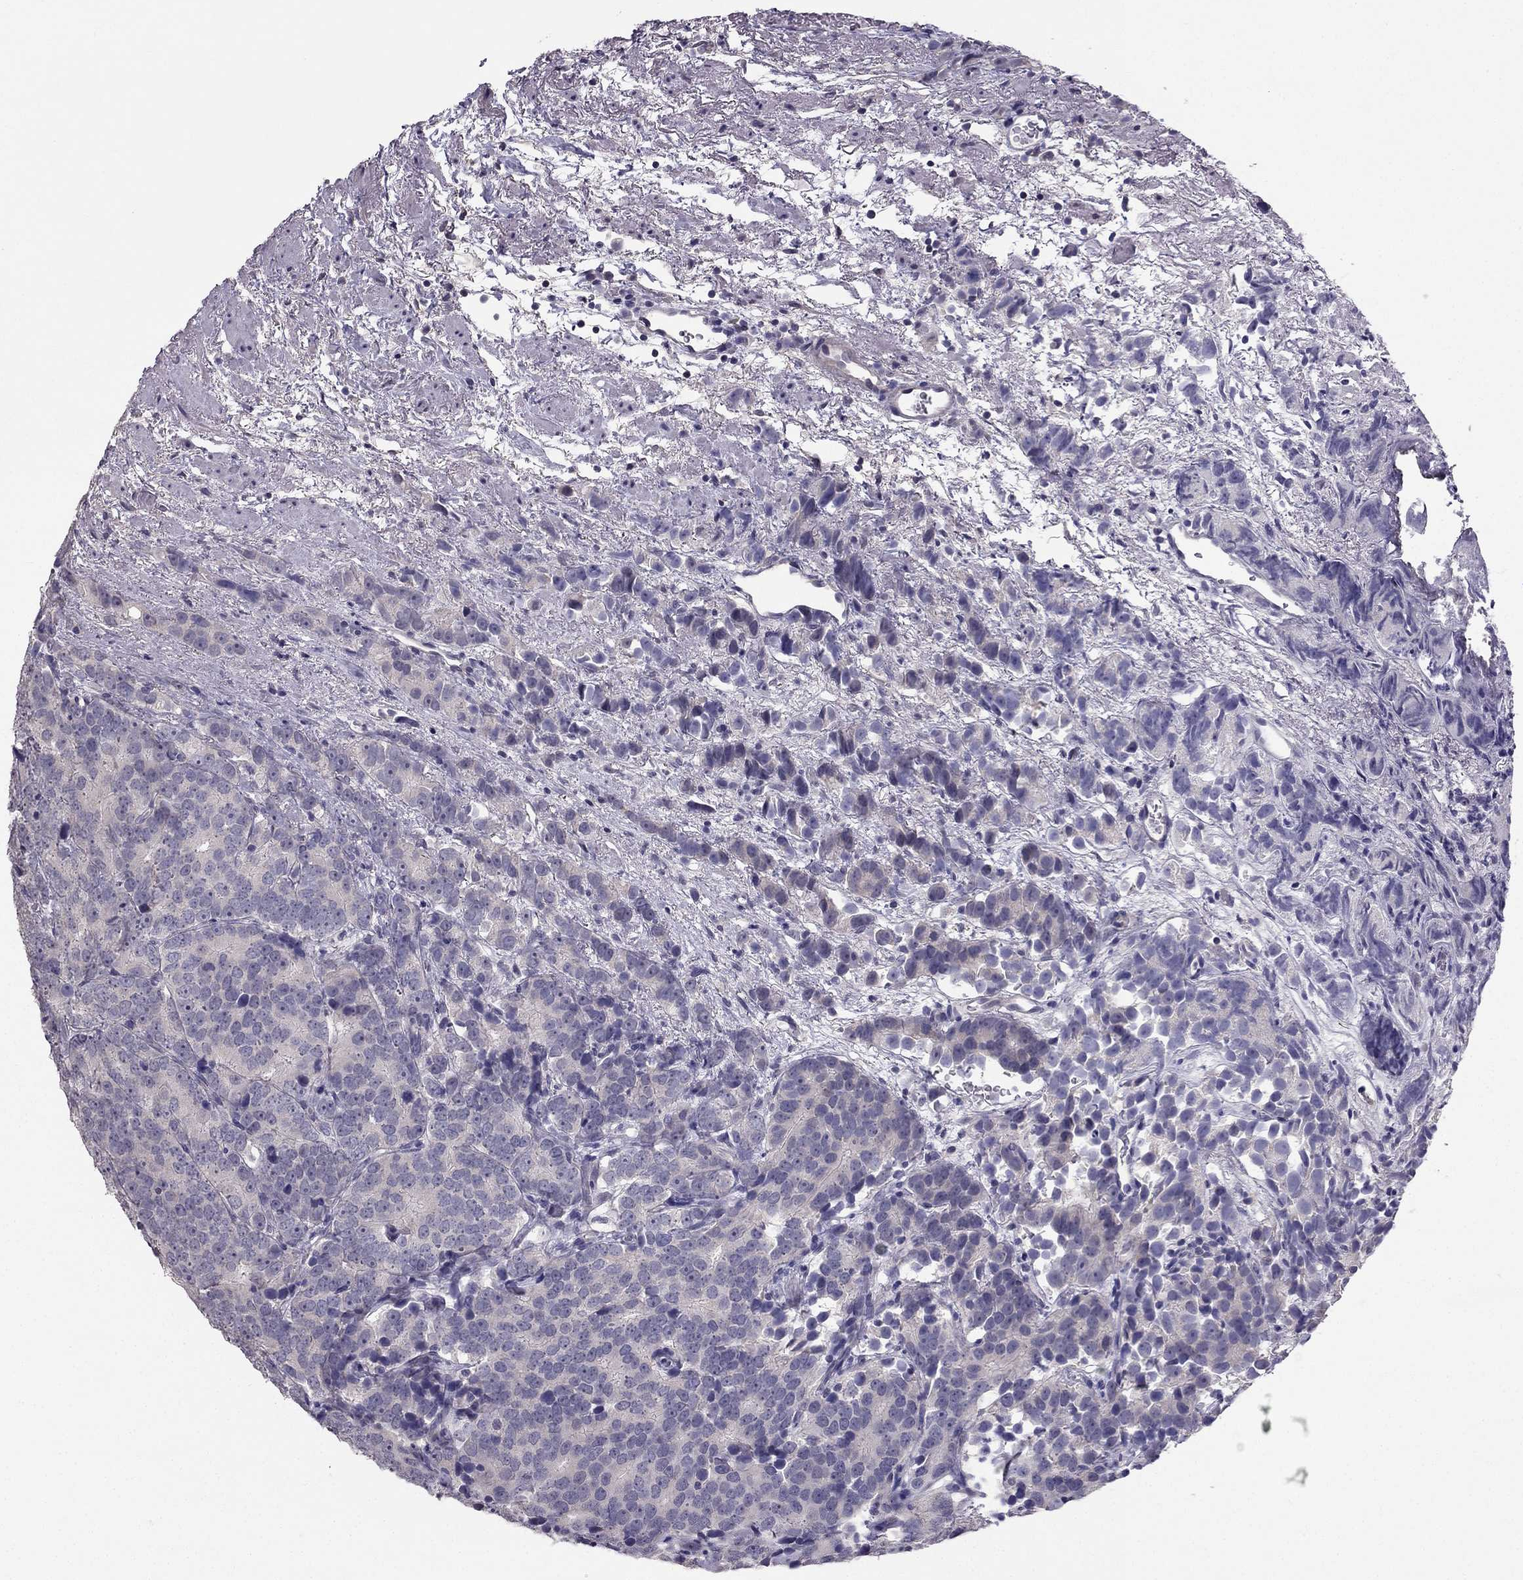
{"staining": {"intensity": "negative", "quantity": "none", "location": "none"}, "tissue": "prostate cancer", "cell_type": "Tumor cells", "image_type": "cancer", "snomed": [{"axis": "morphology", "description": "Adenocarcinoma, High grade"}, {"axis": "topography", "description": "Prostate"}], "caption": "Immunohistochemical staining of human prostate cancer (adenocarcinoma (high-grade)) reveals no significant expression in tumor cells.", "gene": "HSFX1", "patient": {"sex": "male", "age": 90}}